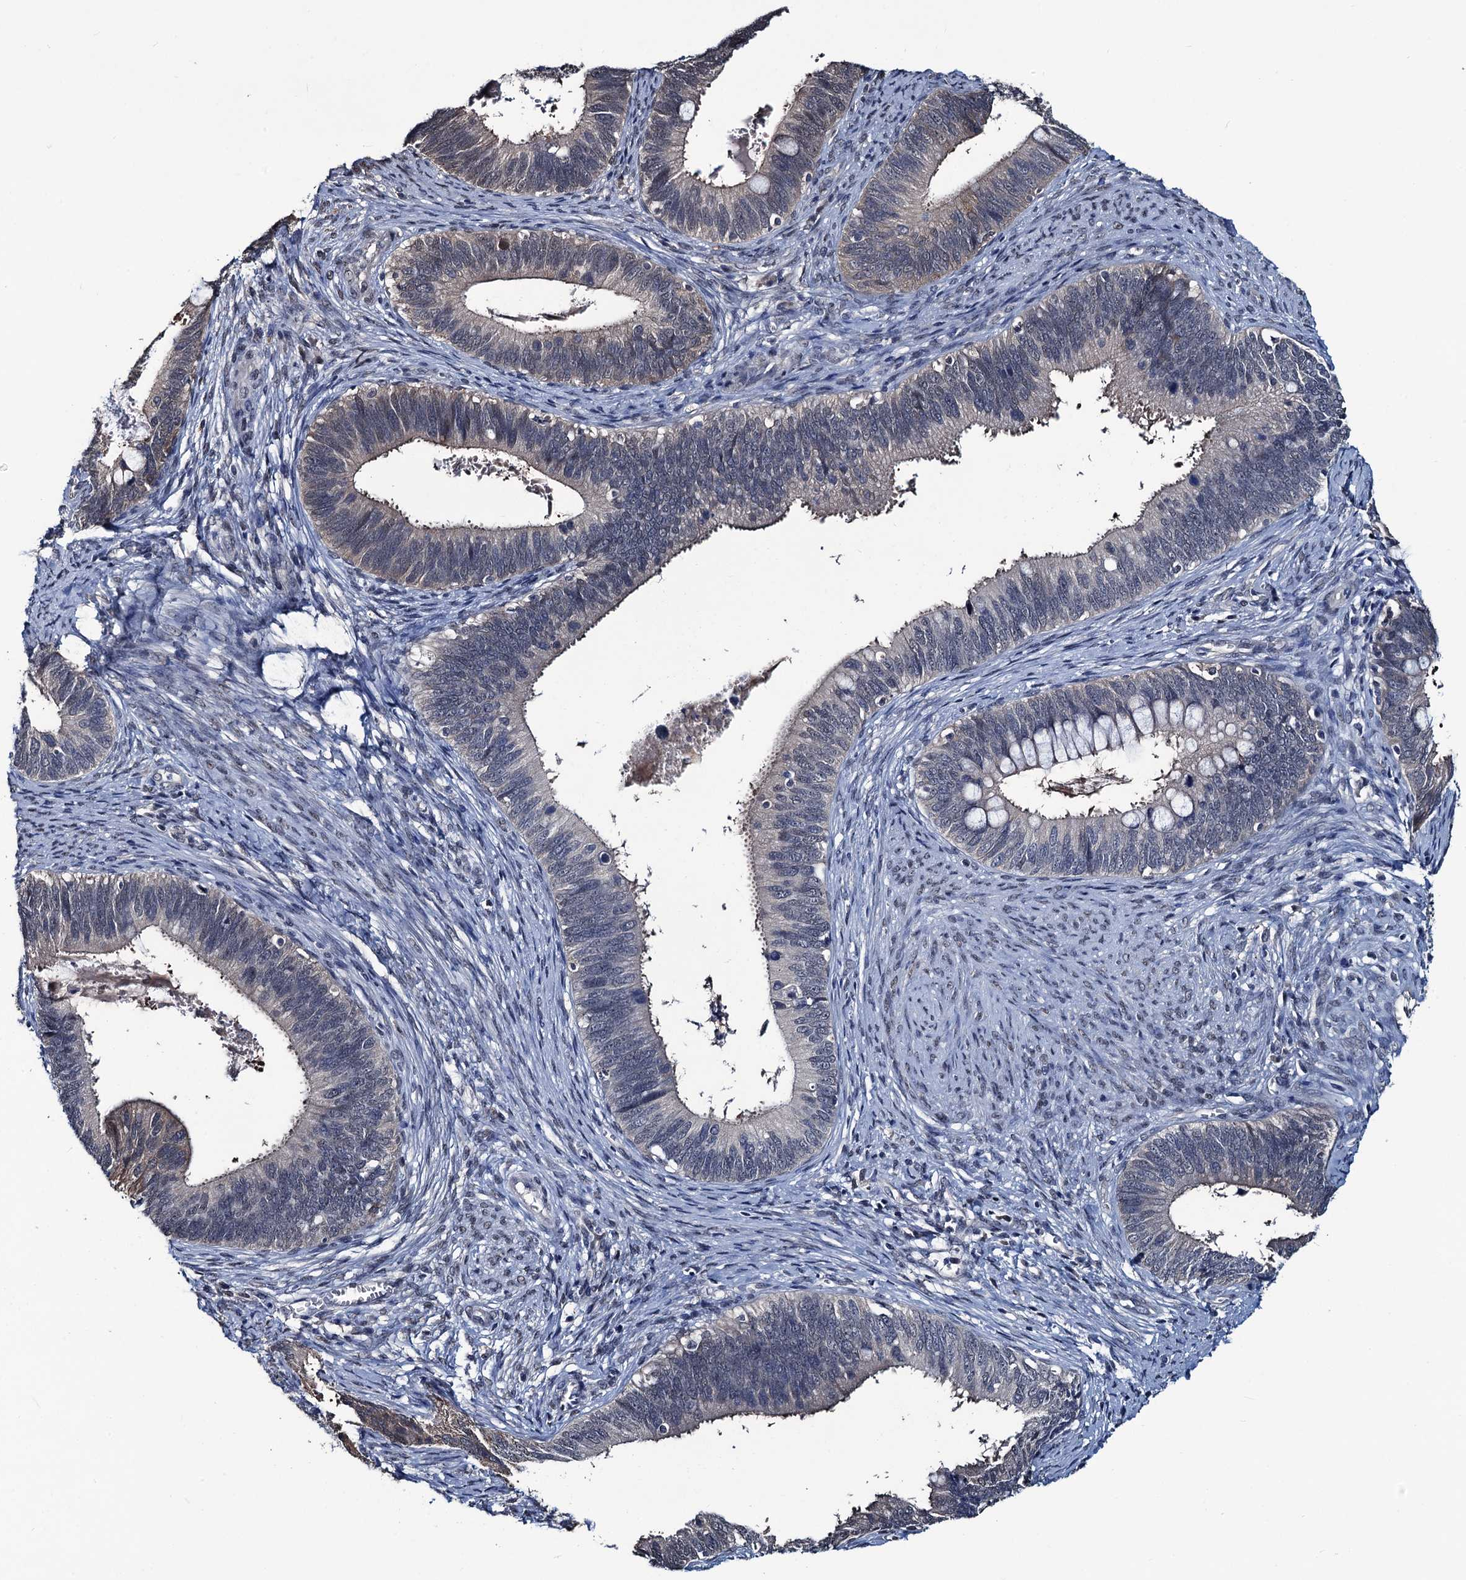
{"staining": {"intensity": "negative", "quantity": "none", "location": "none"}, "tissue": "cervical cancer", "cell_type": "Tumor cells", "image_type": "cancer", "snomed": [{"axis": "morphology", "description": "Adenocarcinoma, NOS"}, {"axis": "topography", "description": "Cervix"}], "caption": "This is a image of immunohistochemistry staining of cervical adenocarcinoma, which shows no expression in tumor cells.", "gene": "RTKN2", "patient": {"sex": "female", "age": 42}}